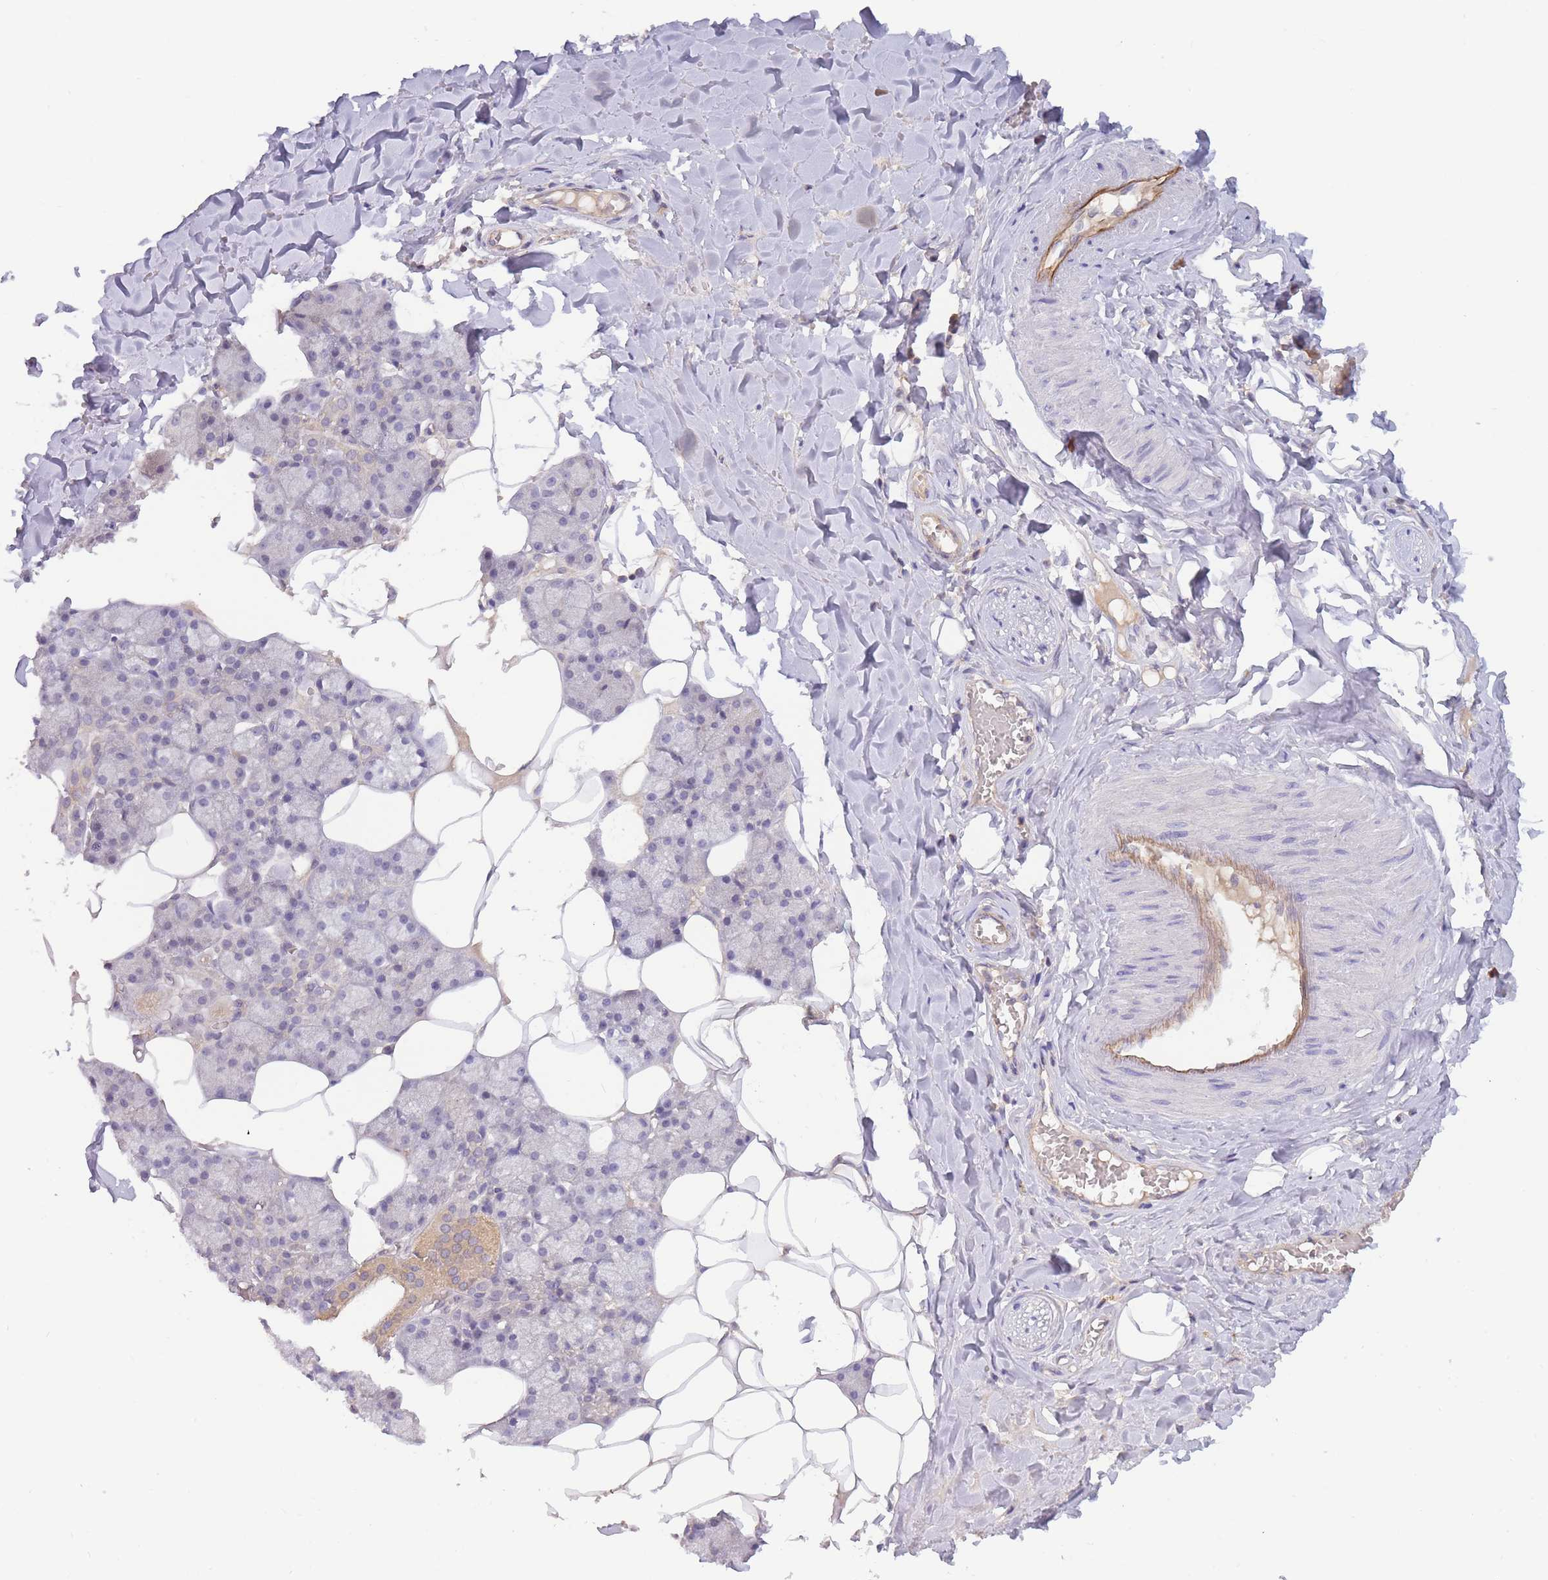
{"staining": {"intensity": "weak", "quantity": "25%-75%", "location": "cytoplasmic/membranous"}, "tissue": "salivary gland", "cell_type": "Glandular cells", "image_type": "normal", "snomed": [{"axis": "morphology", "description": "Normal tissue, NOS"}, {"axis": "topography", "description": "Salivary gland"}], "caption": "Benign salivary gland reveals weak cytoplasmic/membranous staining in about 25%-75% of glandular cells, visualized by immunohistochemistry. Nuclei are stained in blue.", "gene": "NDUFAF5", "patient": {"sex": "male", "age": 62}}